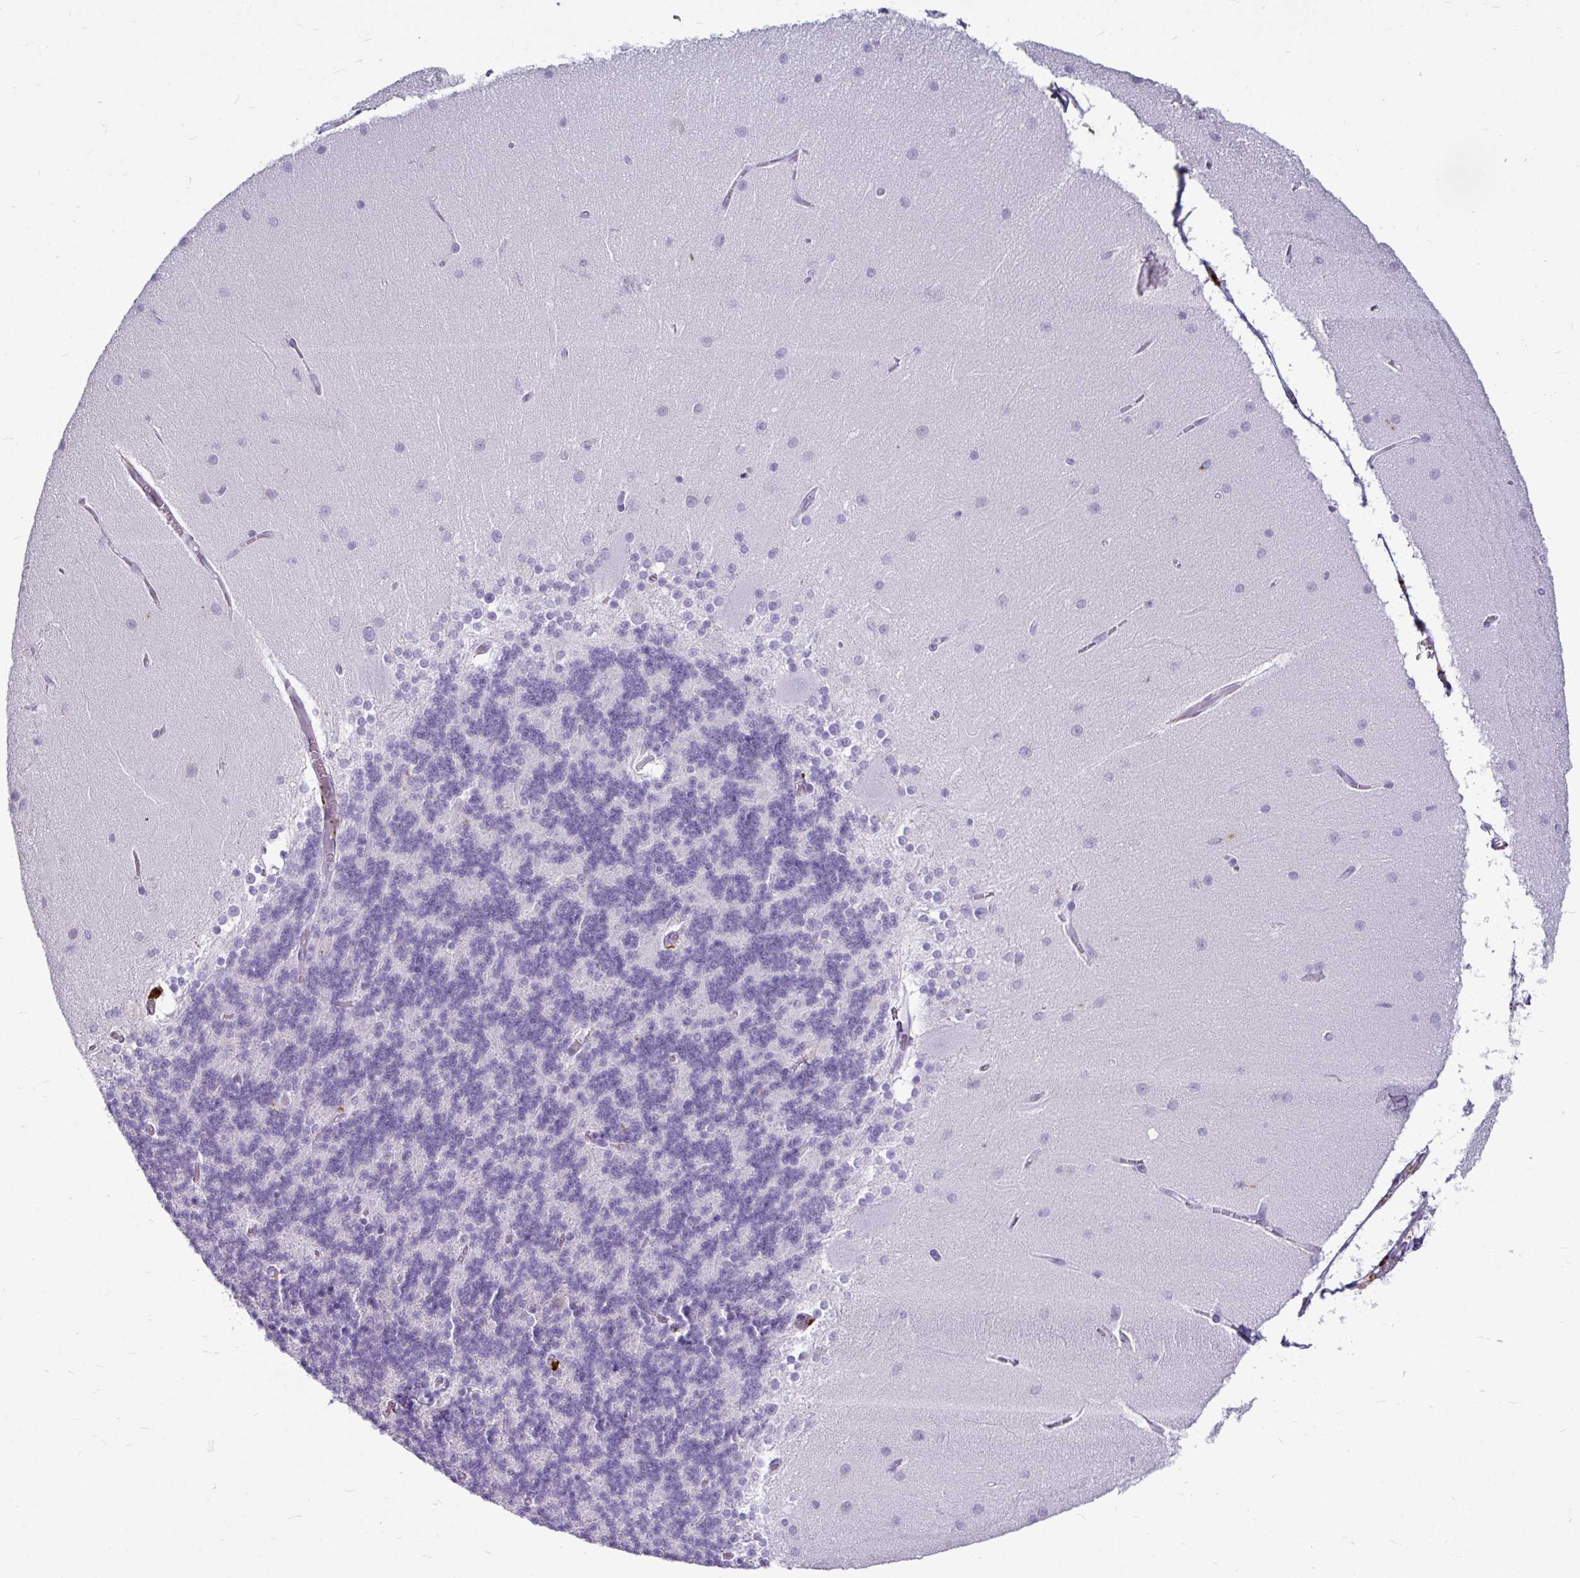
{"staining": {"intensity": "negative", "quantity": "none", "location": "none"}, "tissue": "cerebellum", "cell_type": "Cells in granular layer", "image_type": "normal", "snomed": [{"axis": "morphology", "description": "Normal tissue, NOS"}, {"axis": "topography", "description": "Cerebellum"}], "caption": "IHC photomicrograph of normal cerebellum: human cerebellum stained with DAB (3,3'-diaminobenzidine) shows no significant protein positivity in cells in granular layer.", "gene": "CTSZ", "patient": {"sex": "female", "age": 54}}